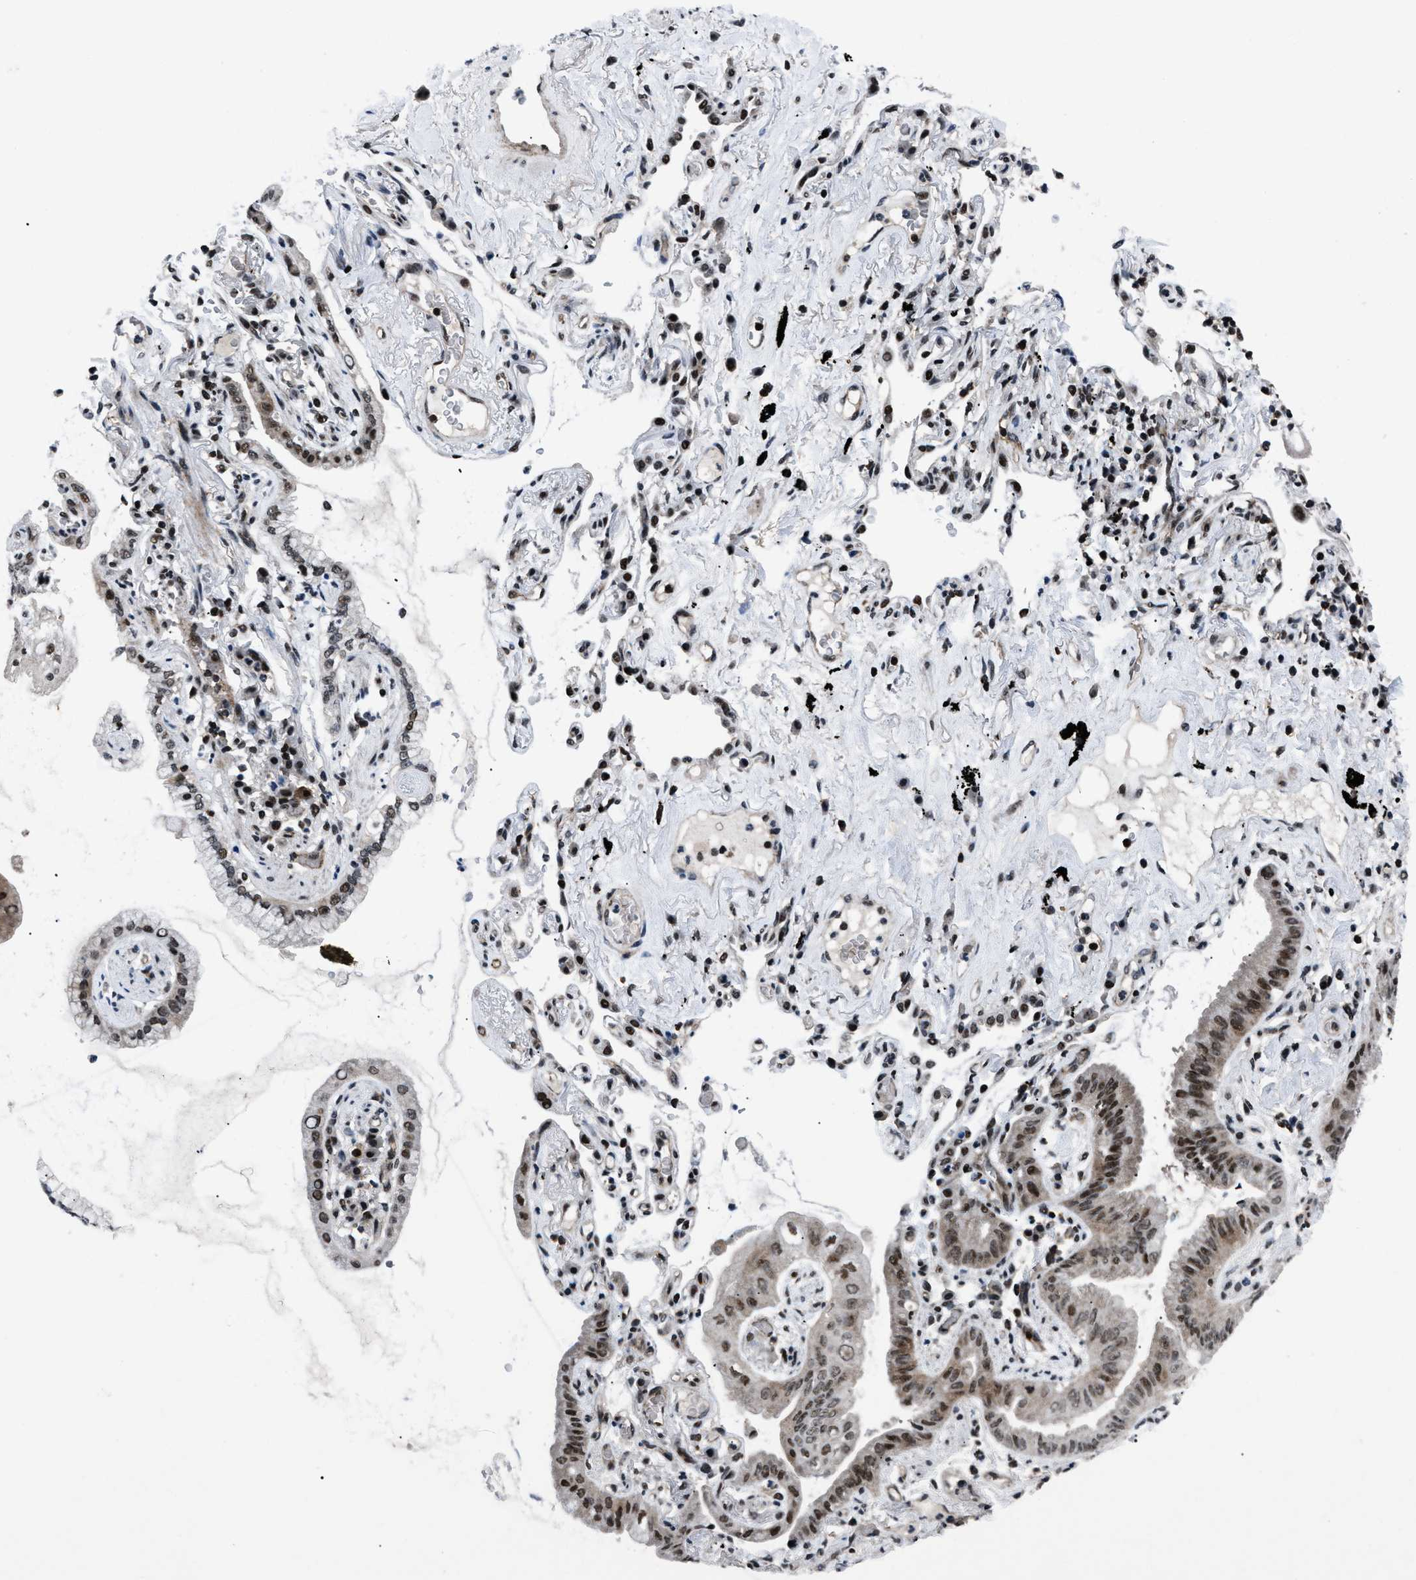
{"staining": {"intensity": "strong", "quantity": ">75%", "location": "nuclear"}, "tissue": "lung cancer", "cell_type": "Tumor cells", "image_type": "cancer", "snomed": [{"axis": "morphology", "description": "Normal tissue, NOS"}, {"axis": "morphology", "description": "Adenocarcinoma, NOS"}, {"axis": "topography", "description": "Bronchus"}, {"axis": "topography", "description": "Lung"}], "caption": "Adenocarcinoma (lung) stained with DAB (3,3'-diaminobenzidine) immunohistochemistry (IHC) demonstrates high levels of strong nuclear expression in approximately >75% of tumor cells.", "gene": "SMARCB1", "patient": {"sex": "female", "age": 70}}